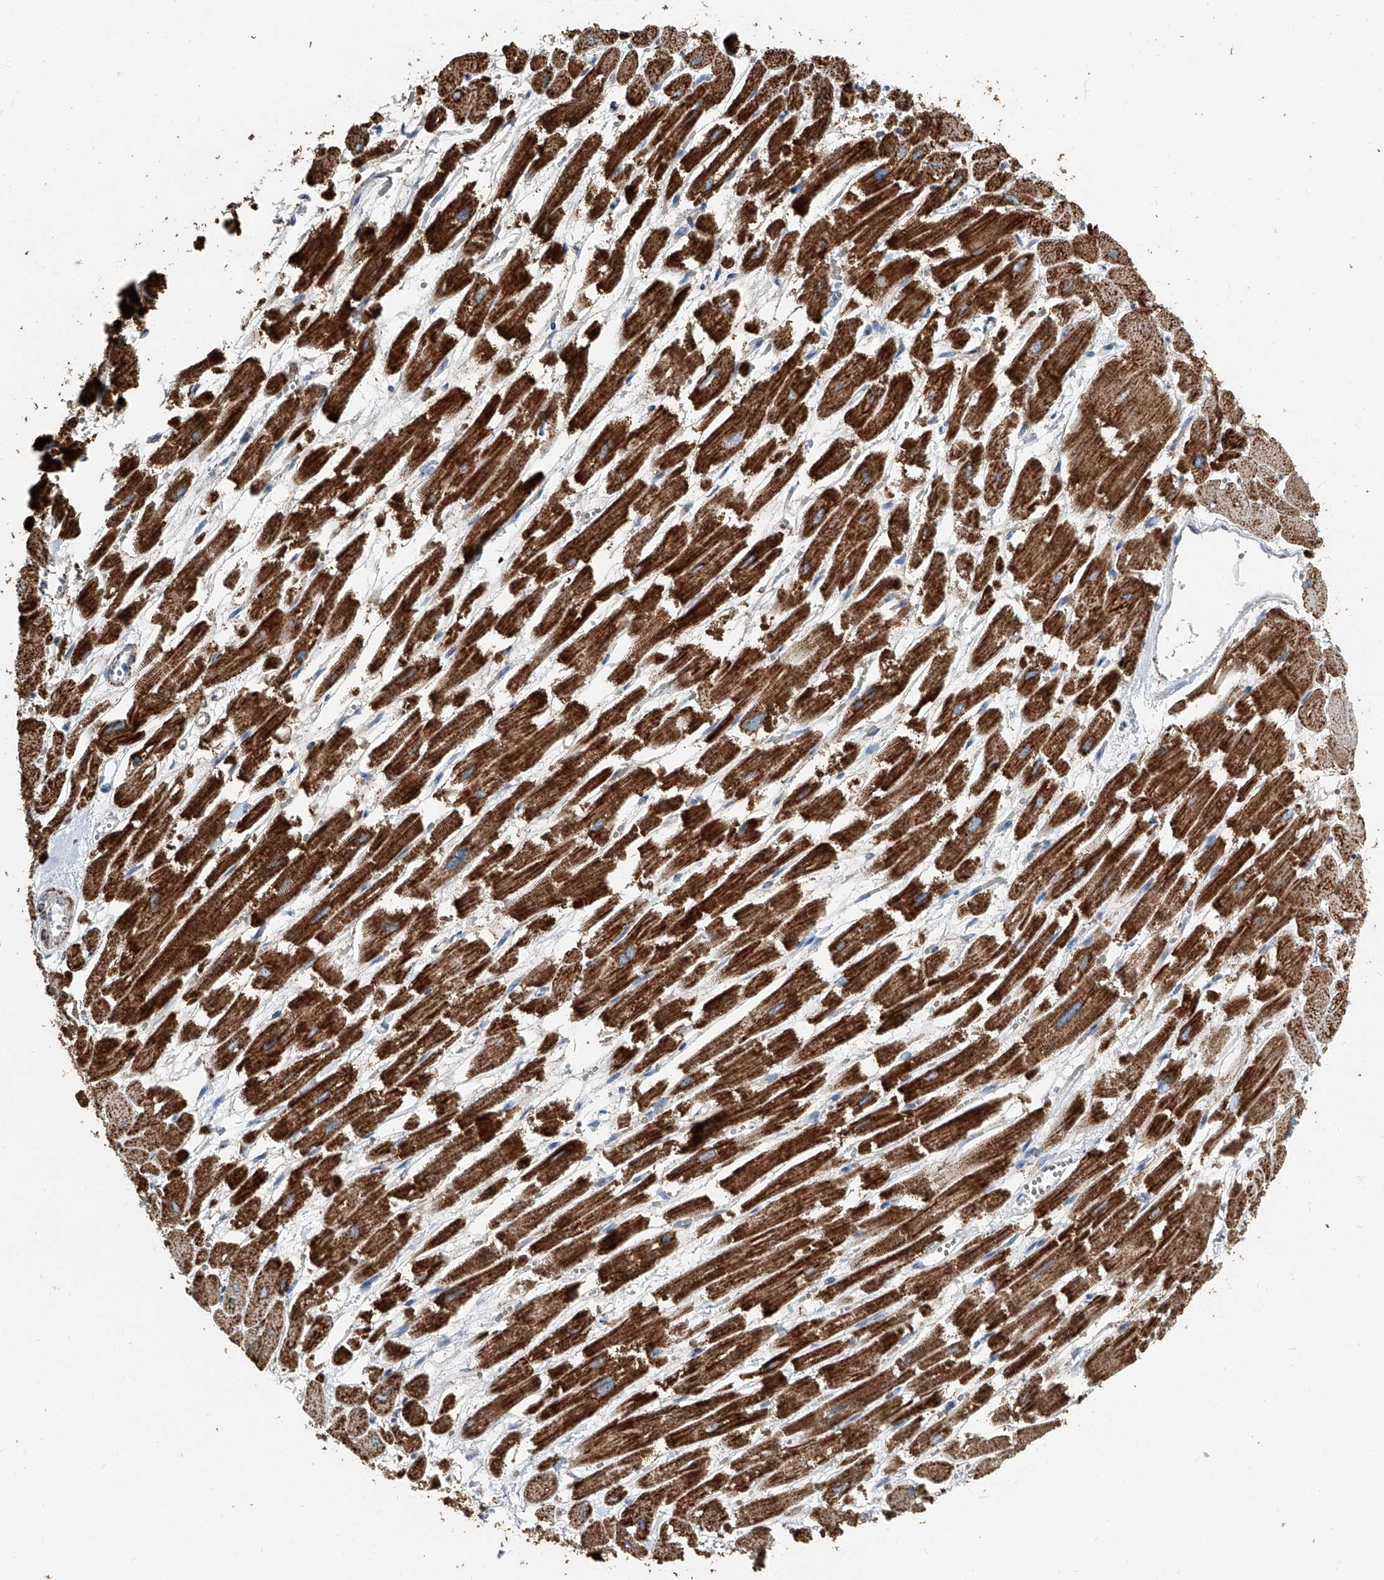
{"staining": {"intensity": "strong", "quantity": ">75%", "location": "cytoplasmic/membranous"}, "tissue": "heart muscle", "cell_type": "Cardiomyocytes", "image_type": "normal", "snomed": [{"axis": "morphology", "description": "Normal tissue, NOS"}, {"axis": "topography", "description": "Heart"}], "caption": "Heart muscle was stained to show a protein in brown. There is high levels of strong cytoplasmic/membranous staining in about >75% of cardiomyocytes. (brown staining indicates protein expression, while blue staining denotes nuclei).", "gene": "CHRNA7", "patient": {"sex": "male", "age": 54}}